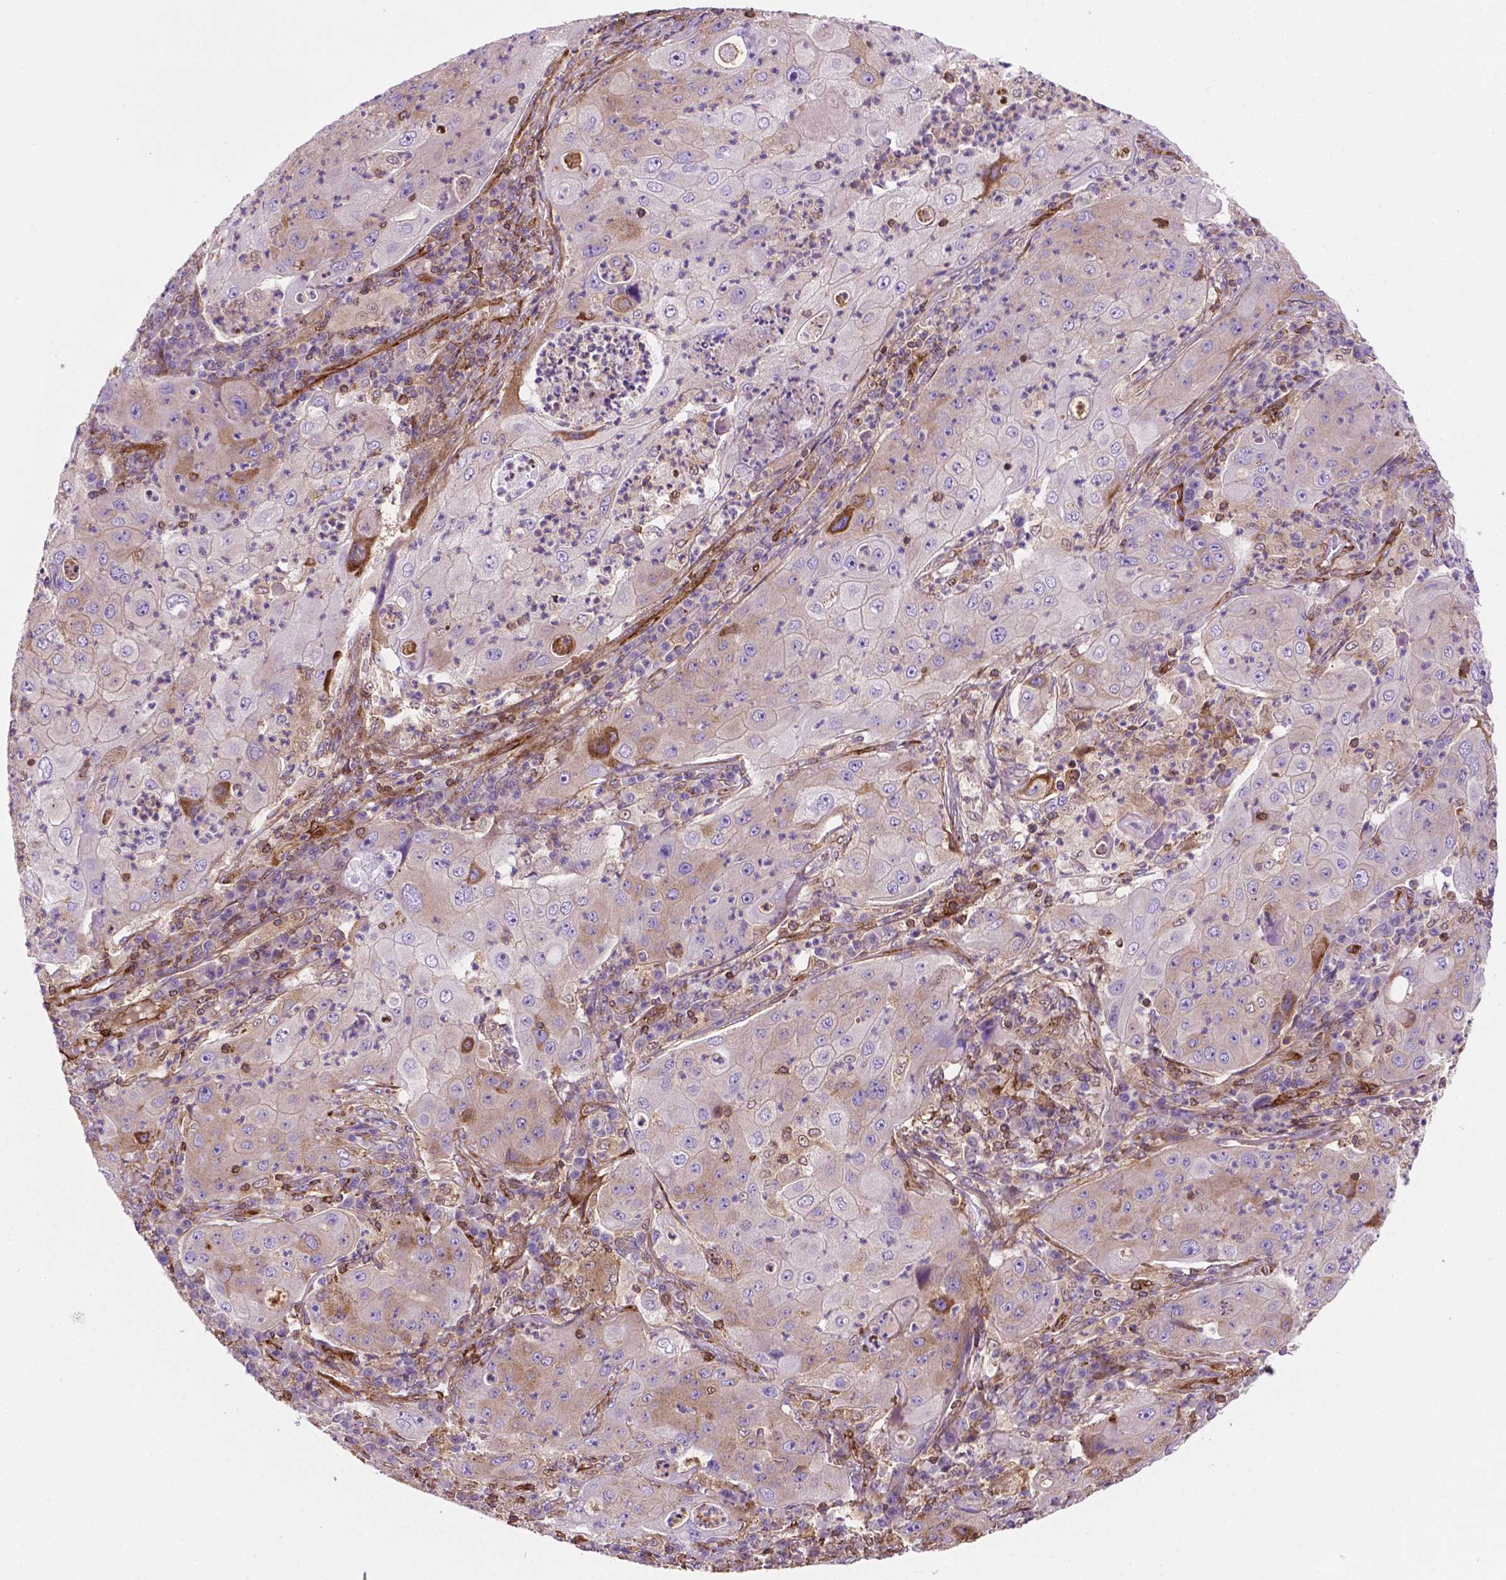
{"staining": {"intensity": "weak", "quantity": "<25%", "location": "cytoplasmic/membranous"}, "tissue": "lung cancer", "cell_type": "Tumor cells", "image_type": "cancer", "snomed": [{"axis": "morphology", "description": "Squamous cell carcinoma, NOS"}, {"axis": "topography", "description": "Lung"}], "caption": "The histopathology image reveals no staining of tumor cells in lung squamous cell carcinoma.", "gene": "DCN", "patient": {"sex": "female", "age": 59}}